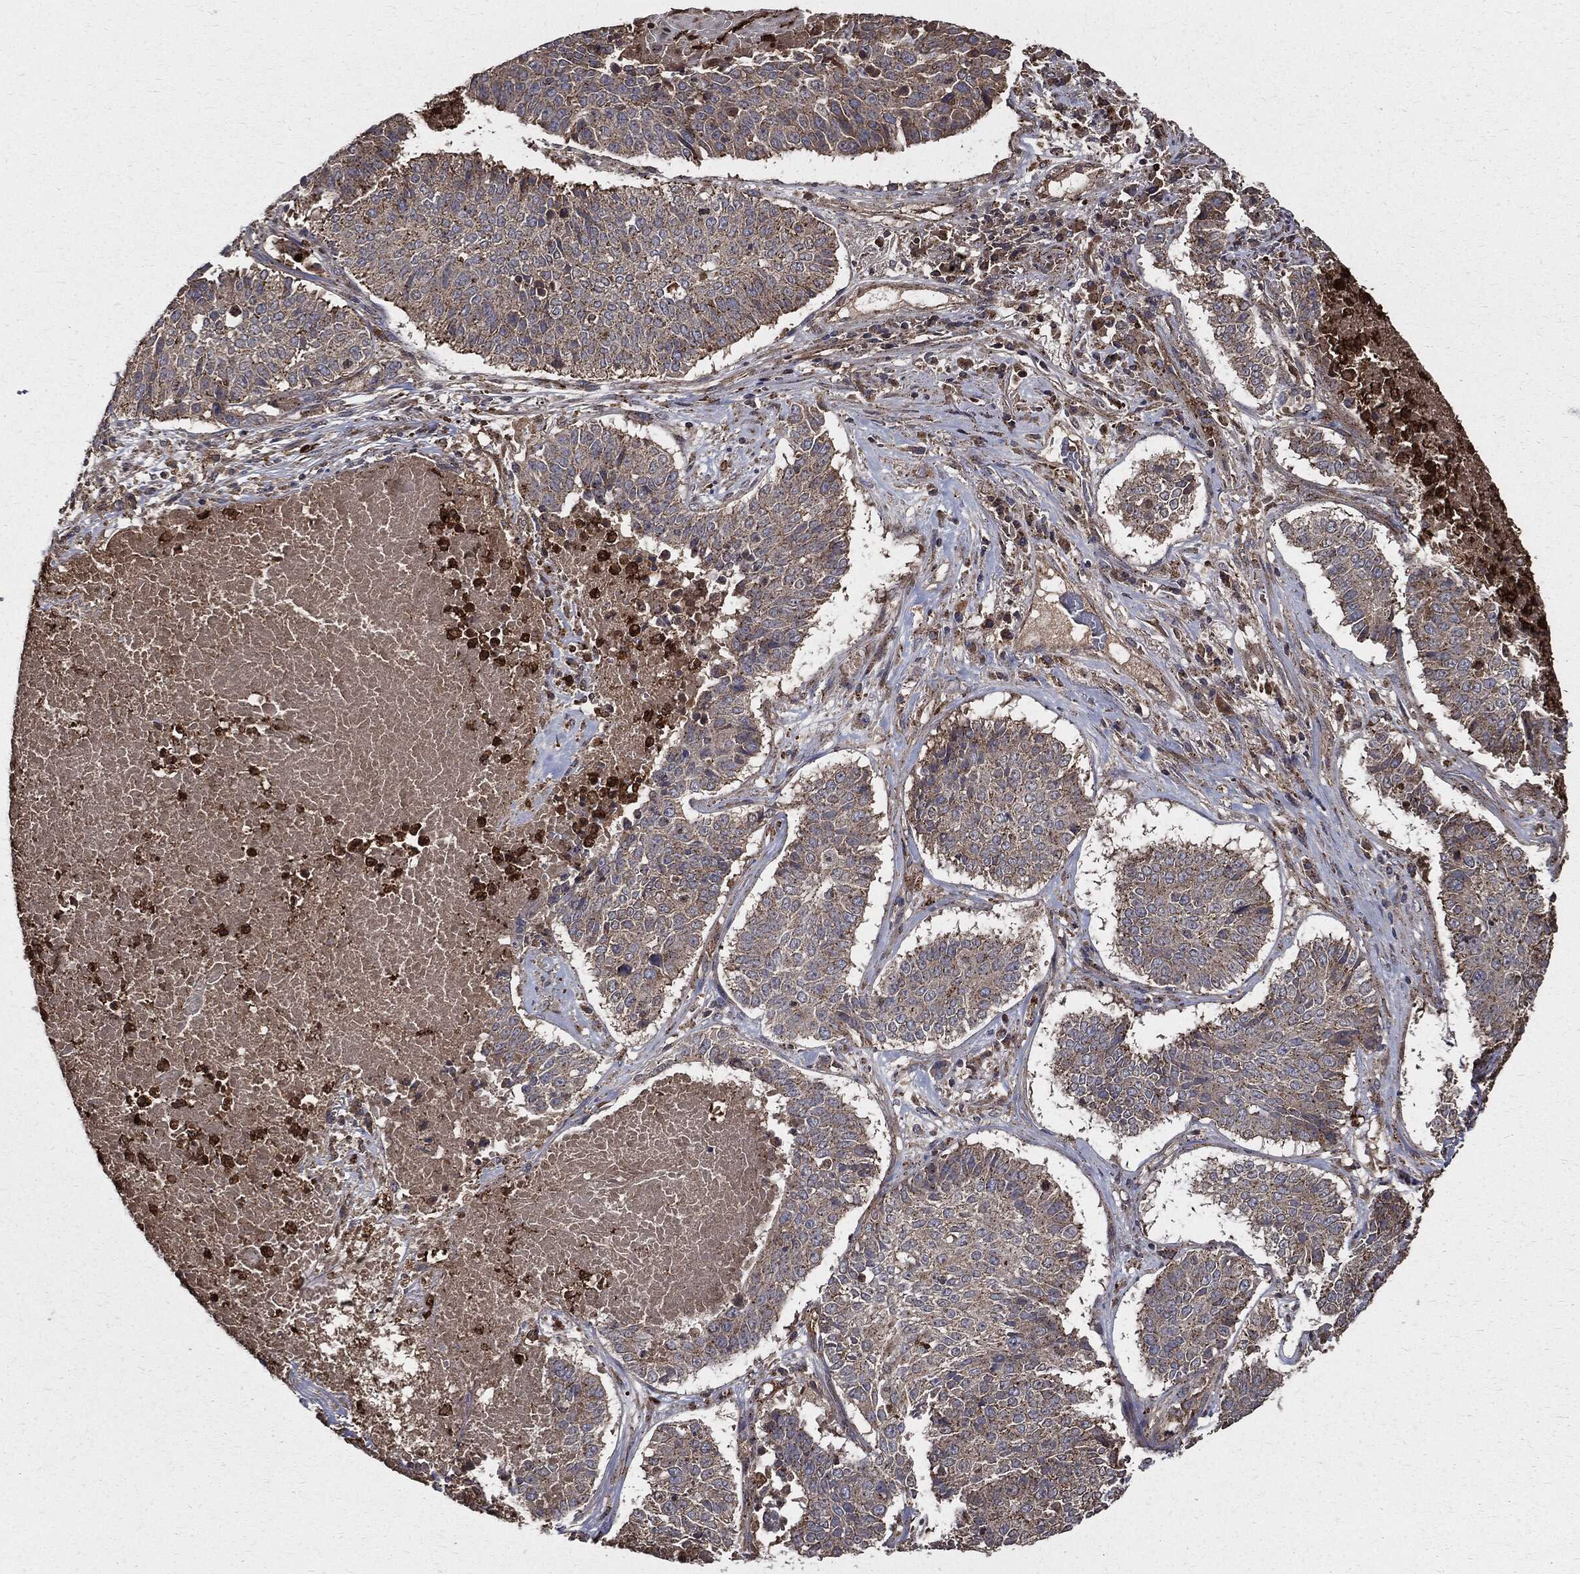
{"staining": {"intensity": "weak", "quantity": "<25%", "location": "cytoplasmic/membranous"}, "tissue": "lung cancer", "cell_type": "Tumor cells", "image_type": "cancer", "snomed": [{"axis": "morphology", "description": "Squamous cell carcinoma, NOS"}, {"axis": "topography", "description": "Lung"}], "caption": "The immunohistochemistry (IHC) image has no significant staining in tumor cells of lung cancer (squamous cell carcinoma) tissue.", "gene": "PDCD6IP", "patient": {"sex": "male", "age": 64}}